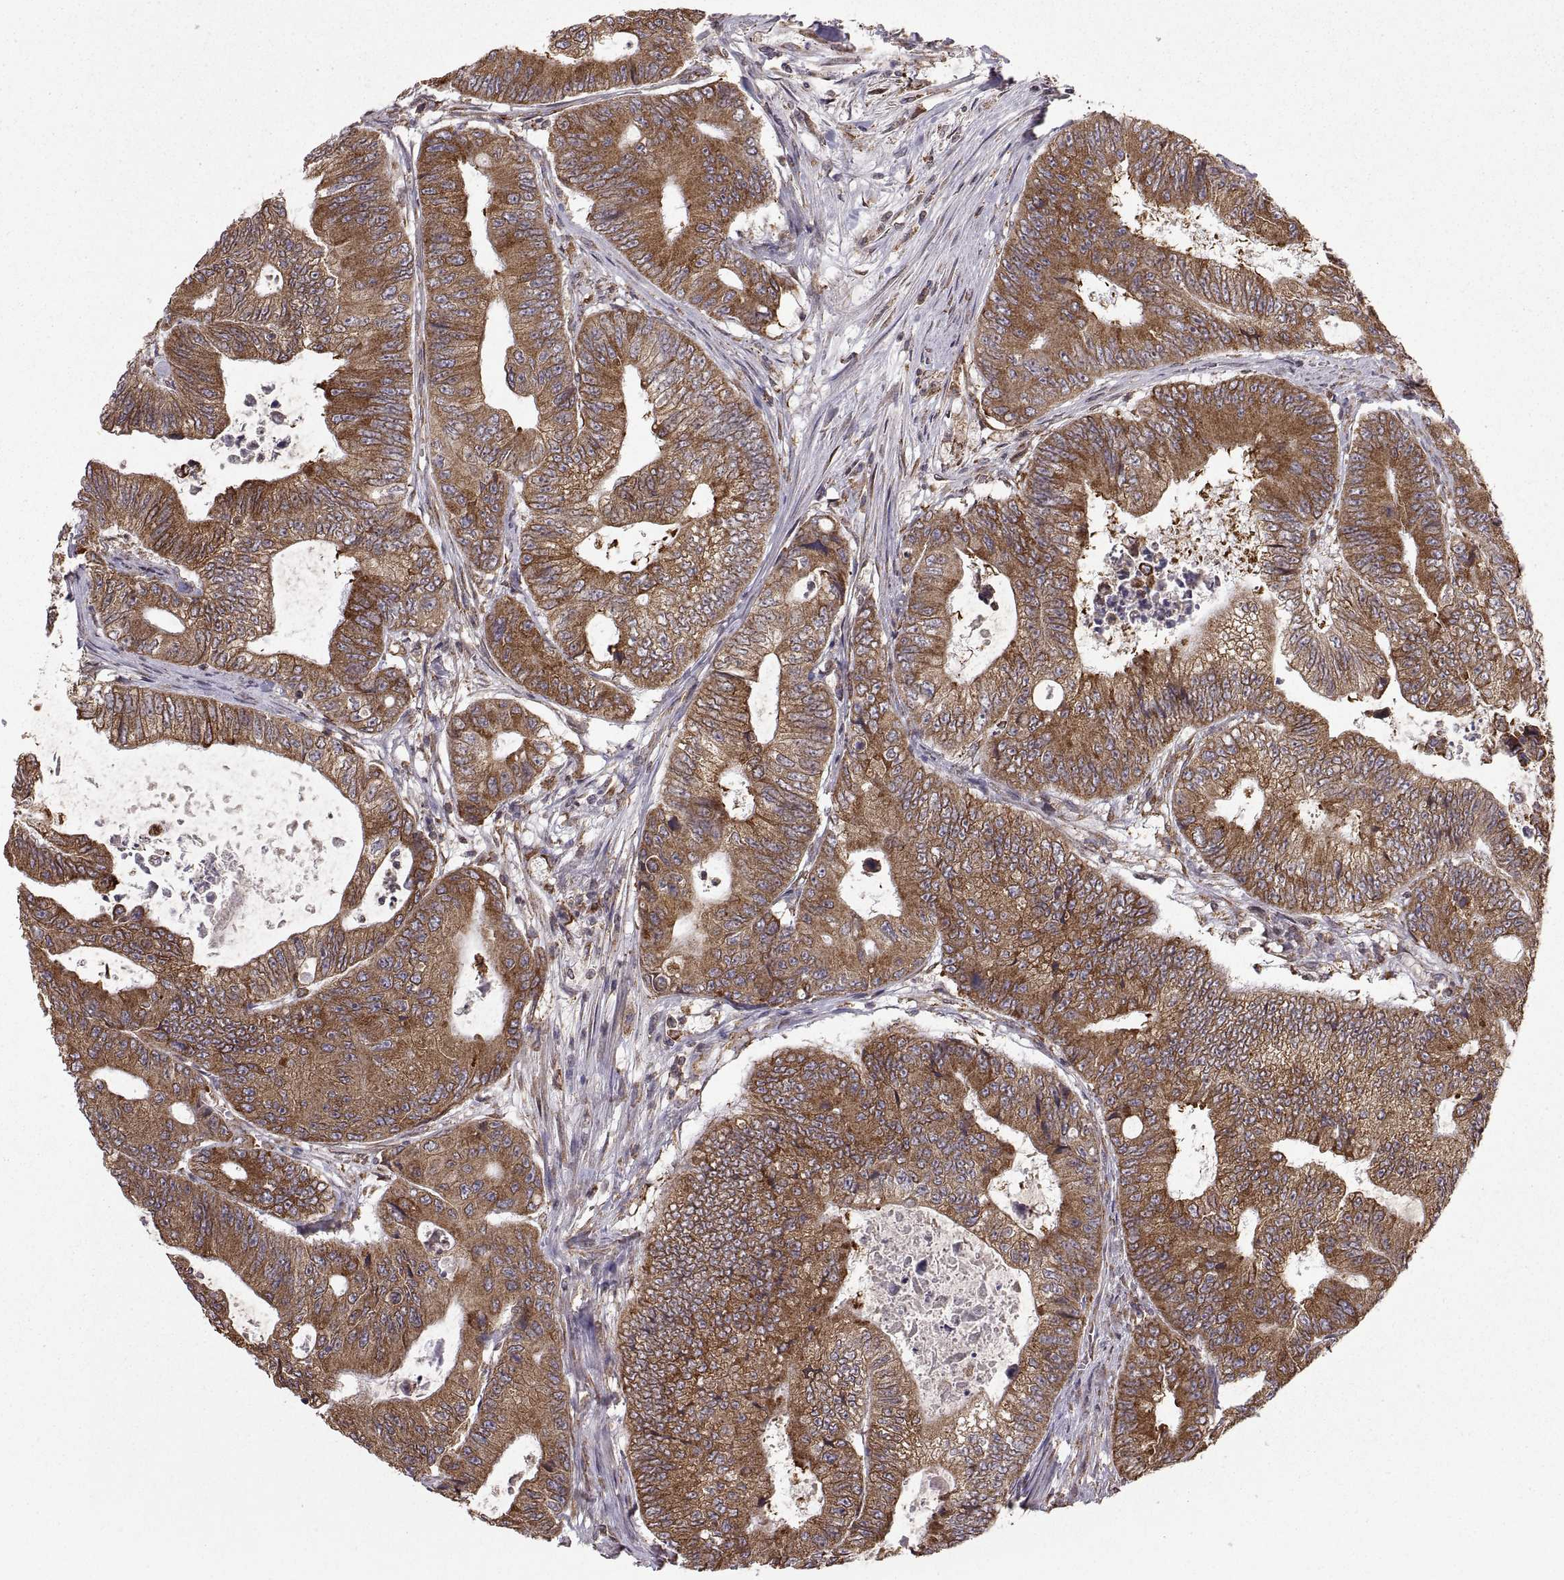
{"staining": {"intensity": "moderate", "quantity": "25%-75%", "location": "cytoplasmic/membranous"}, "tissue": "colorectal cancer", "cell_type": "Tumor cells", "image_type": "cancer", "snomed": [{"axis": "morphology", "description": "Adenocarcinoma, NOS"}, {"axis": "topography", "description": "Colon"}], "caption": "Human colorectal adenocarcinoma stained for a protein (brown) demonstrates moderate cytoplasmic/membranous positive positivity in about 25%-75% of tumor cells.", "gene": "PDIA3", "patient": {"sex": "female", "age": 48}}